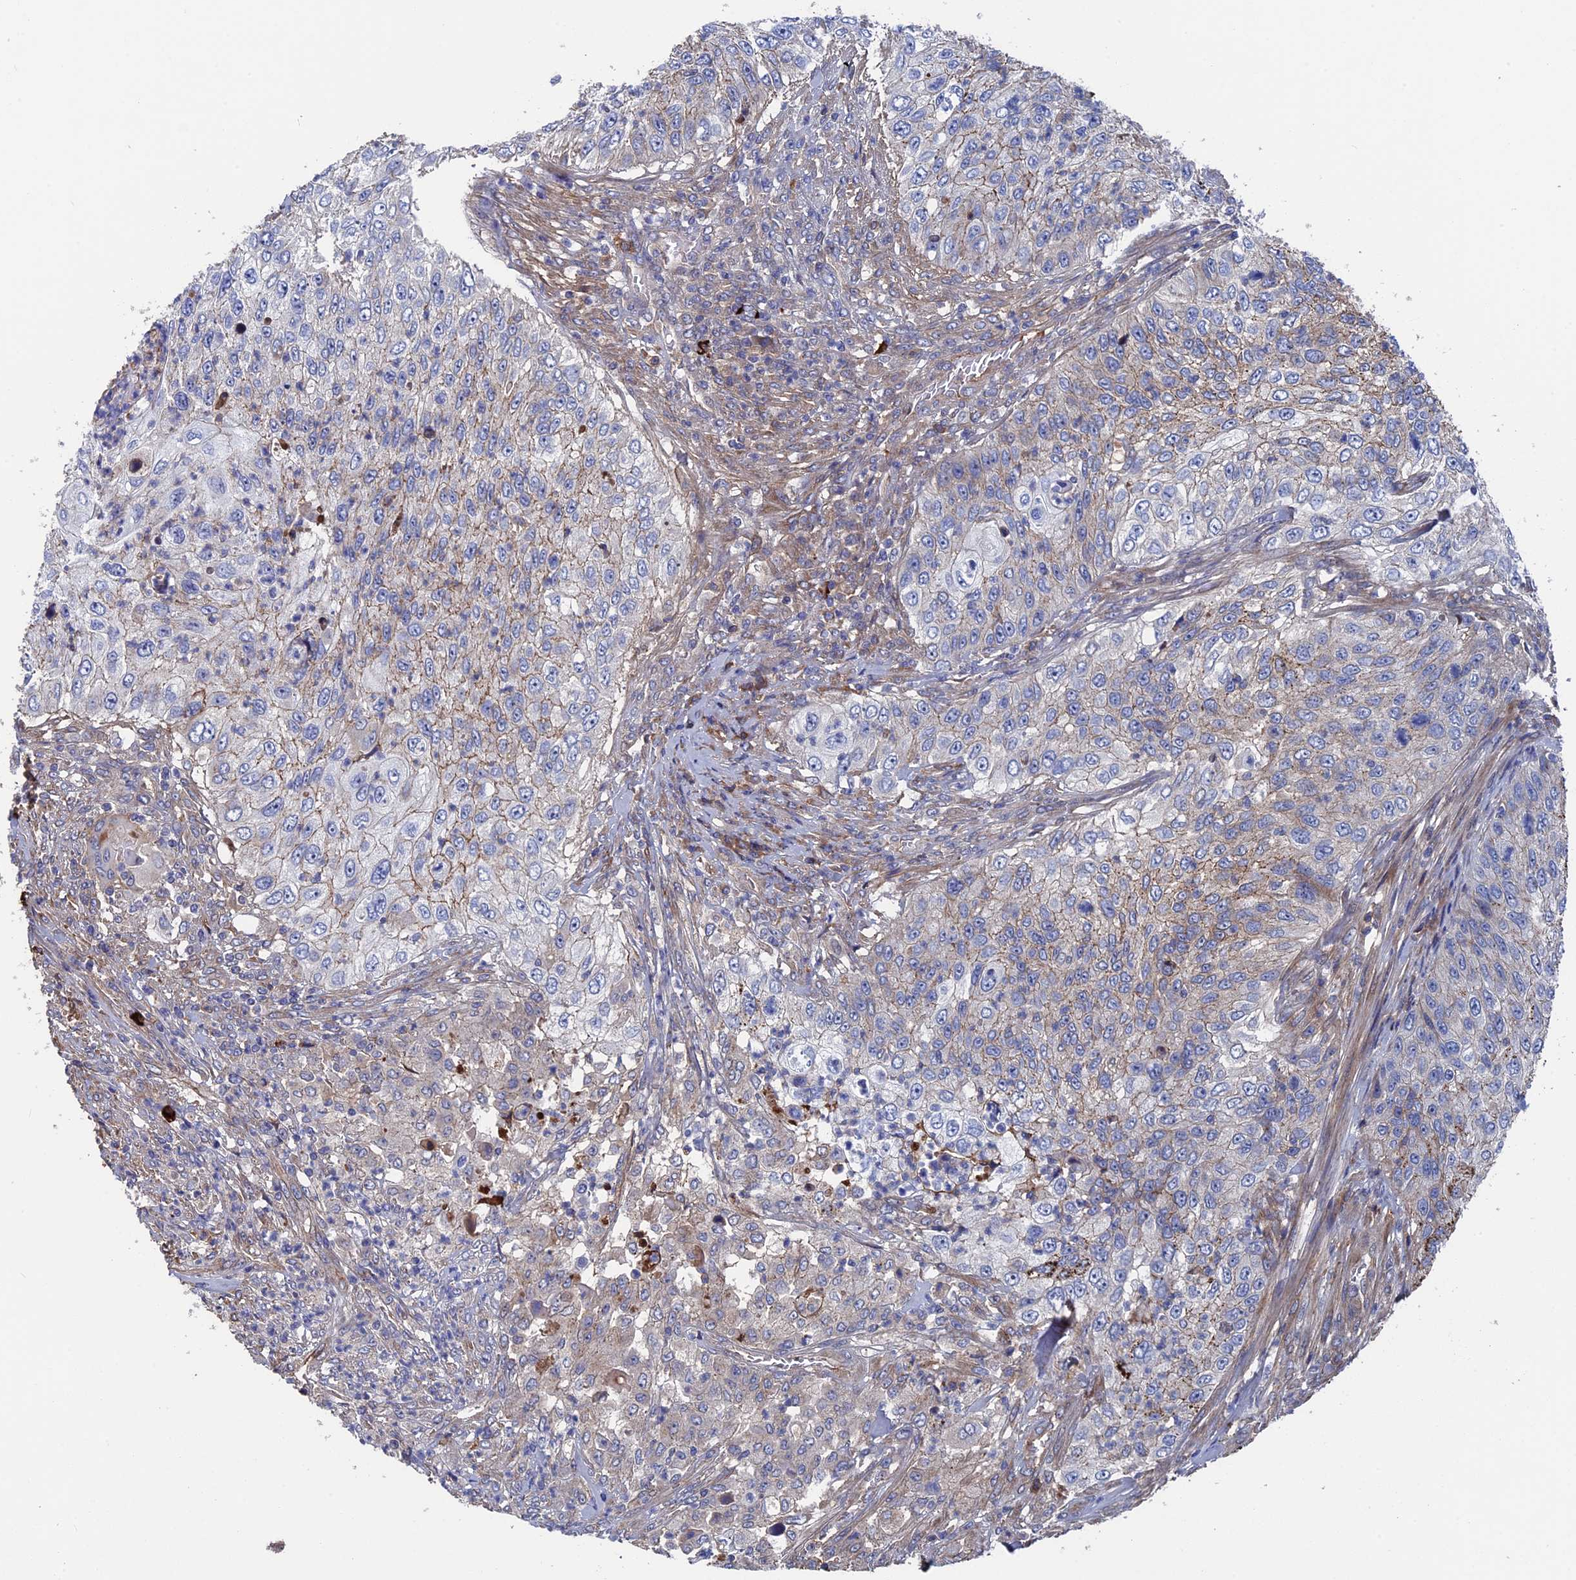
{"staining": {"intensity": "weak", "quantity": "<25%", "location": "cytoplasmic/membranous"}, "tissue": "urothelial cancer", "cell_type": "Tumor cells", "image_type": "cancer", "snomed": [{"axis": "morphology", "description": "Urothelial carcinoma, High grade"}, {"axis": "topography", "description": "Urinary bladder"}], "caption": "High-grade urothelial carcinoma was stained to show a protein in brown. There is no significant positivity in tumor cells. (IHC, brightfield microscopy, high magnification).", "gene": "RPUSD1", "patient": {"sex": "female", "age": 60}}